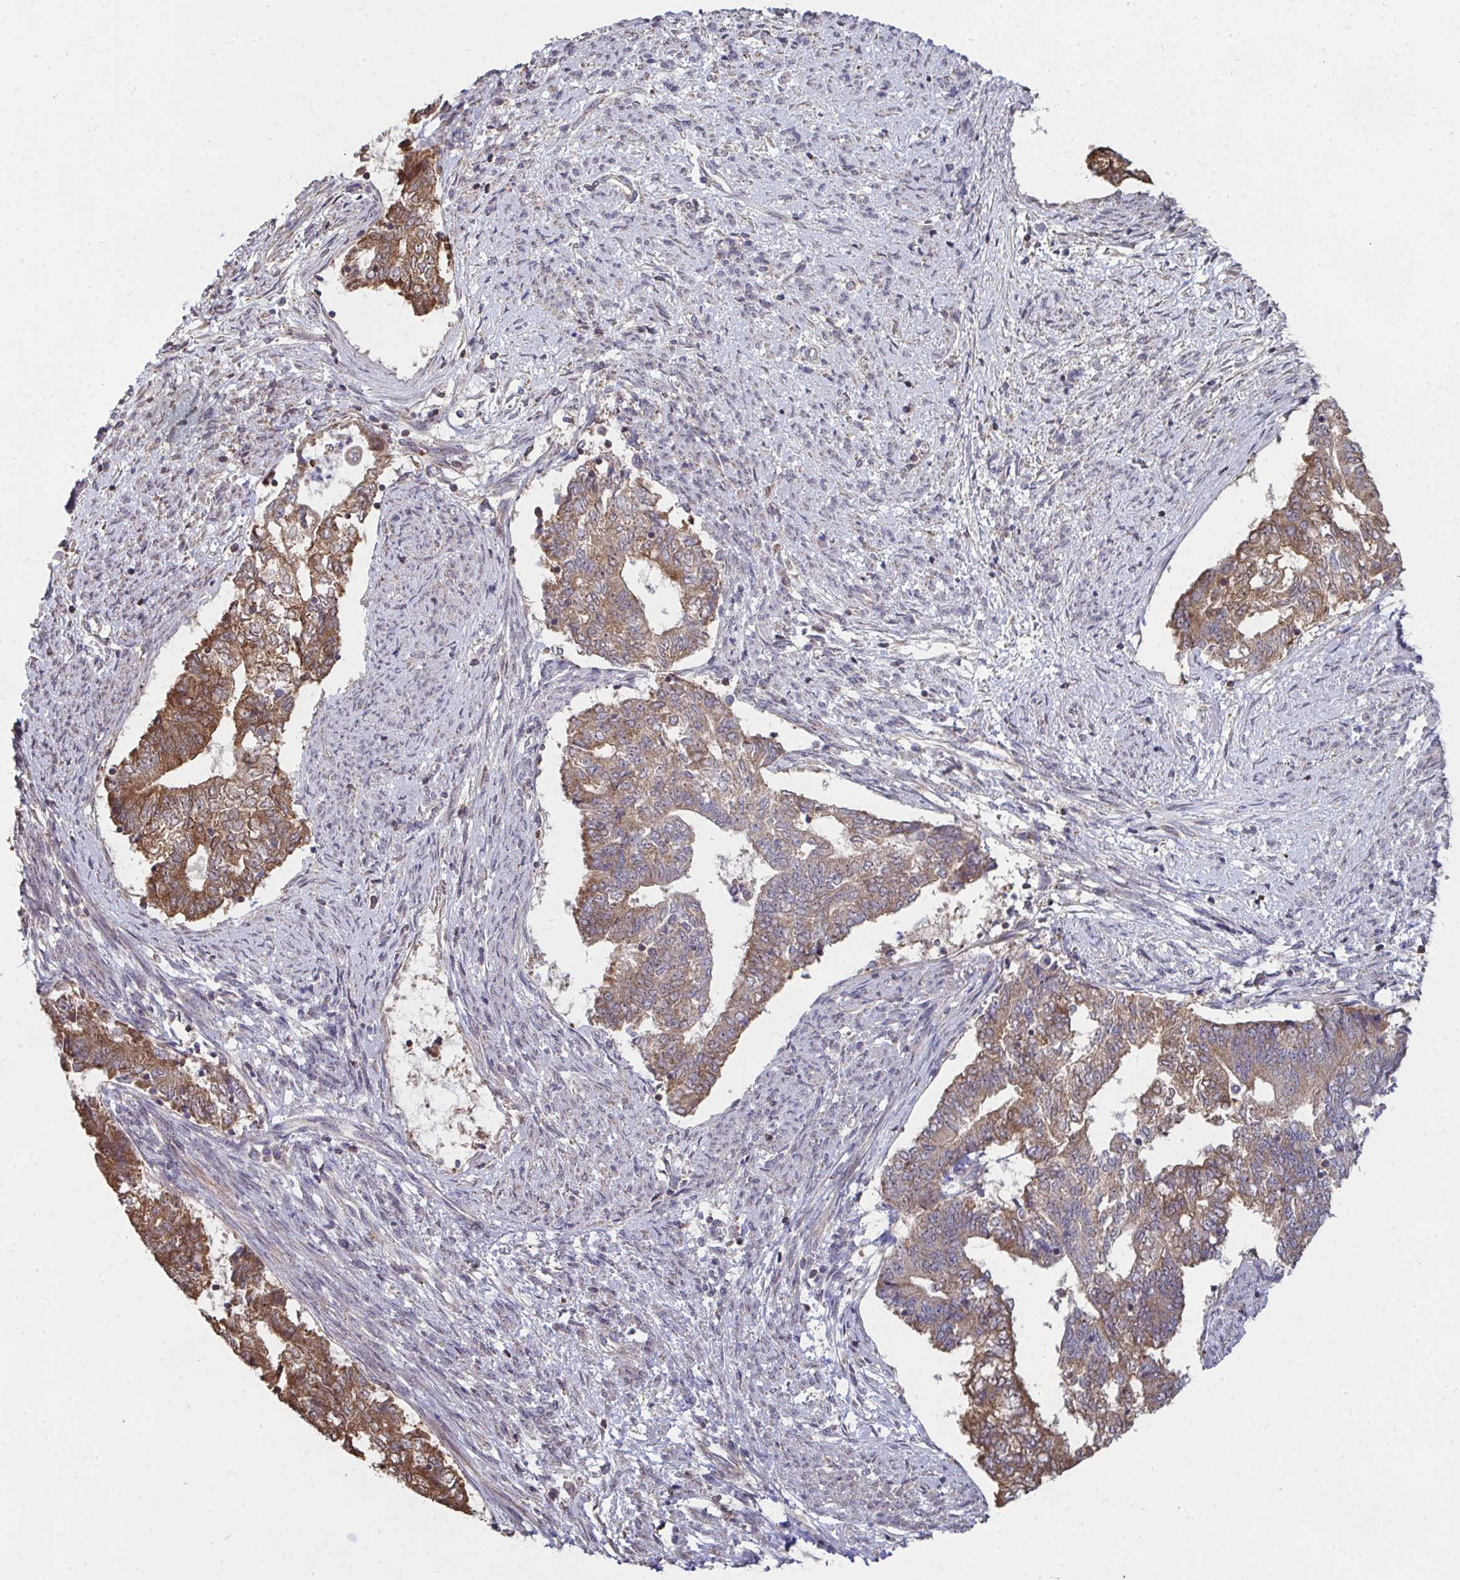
{"staining": {"intensity": "moderate", "quantity": ">75%", "location": "cytoplasmic/membranous"}, "tissue": "endometrial cancer", "cell_type": "Tumor cells", "image_type": "cancer", "snomed": [{"axis": "morphology", "description": "Adenocarcinoma, NOS"}, {"axis": "topography", "description": "Endometrium"}], "caption": "Immunohistochemical staining of human endometrial cancer (adenocarcinoma) shows moderate cytoplasmic/membranous protein staining in approximately >75% of tumor cells.", "gene": "DNAJA2", "patient": {"sex": "female", "age": 65}}